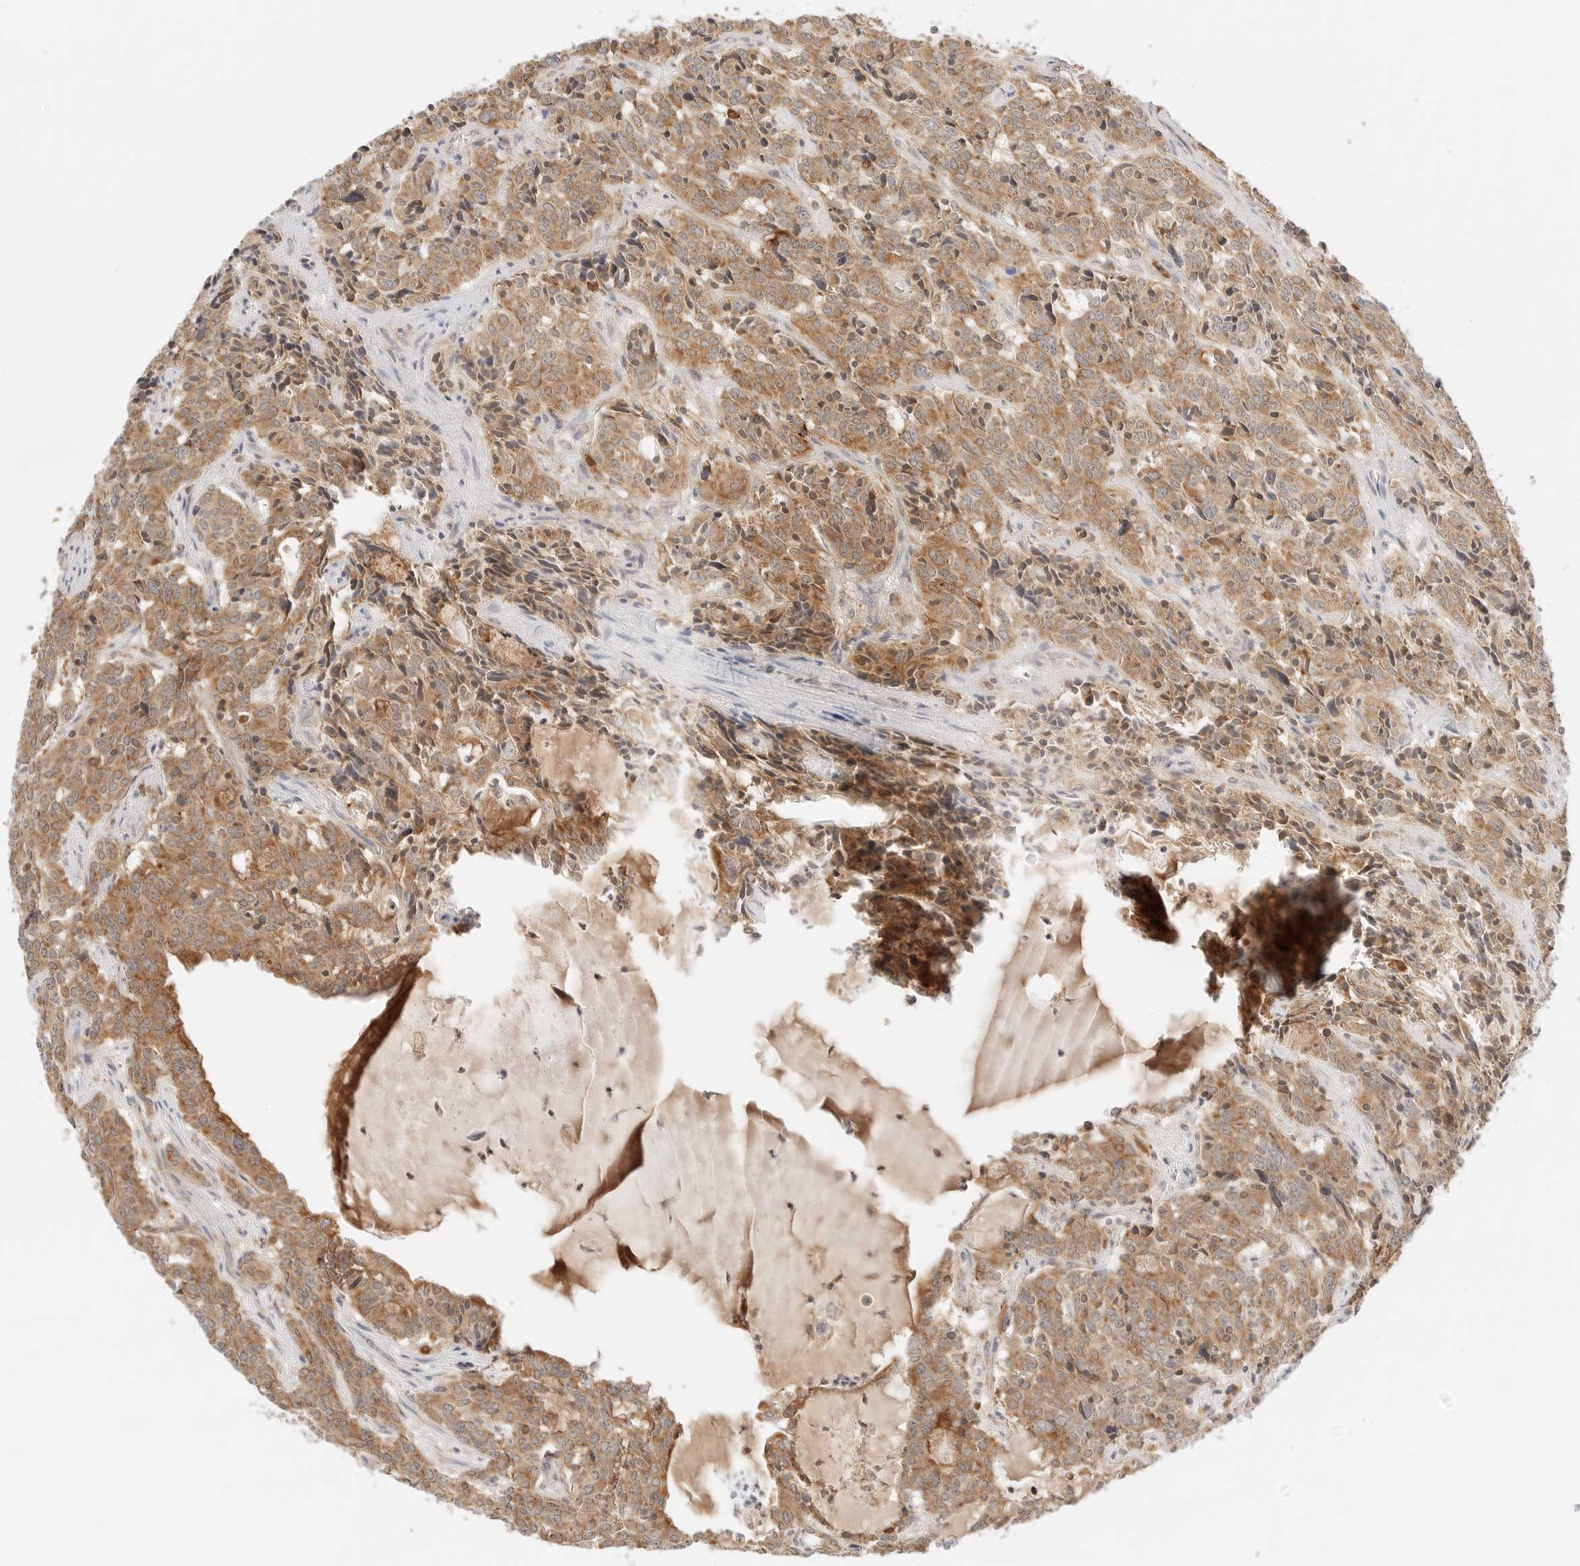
{"staining": {"intensity": "moderate", "quantity": ">75%", "location": "cytoplasmic/membranous"}, "tissue": "carcinoid", "cell_type": "Tumor cells", "image_type": "cancer", "snomed": [{"axis": "morphology", "description": "Carcinoid, malignant, NOS"}, {"axis": "topography", "description": "Lung"}], "caption": "This micrograph reveals immunohistochemistry (IHC) staining of human malignant carcinoid, with medium moderate cytoplasmic/membranous expression in approximately >75% of tumor cells.", "gene": "ERO1B", "patient": {"sex": "female", "age": 46}}